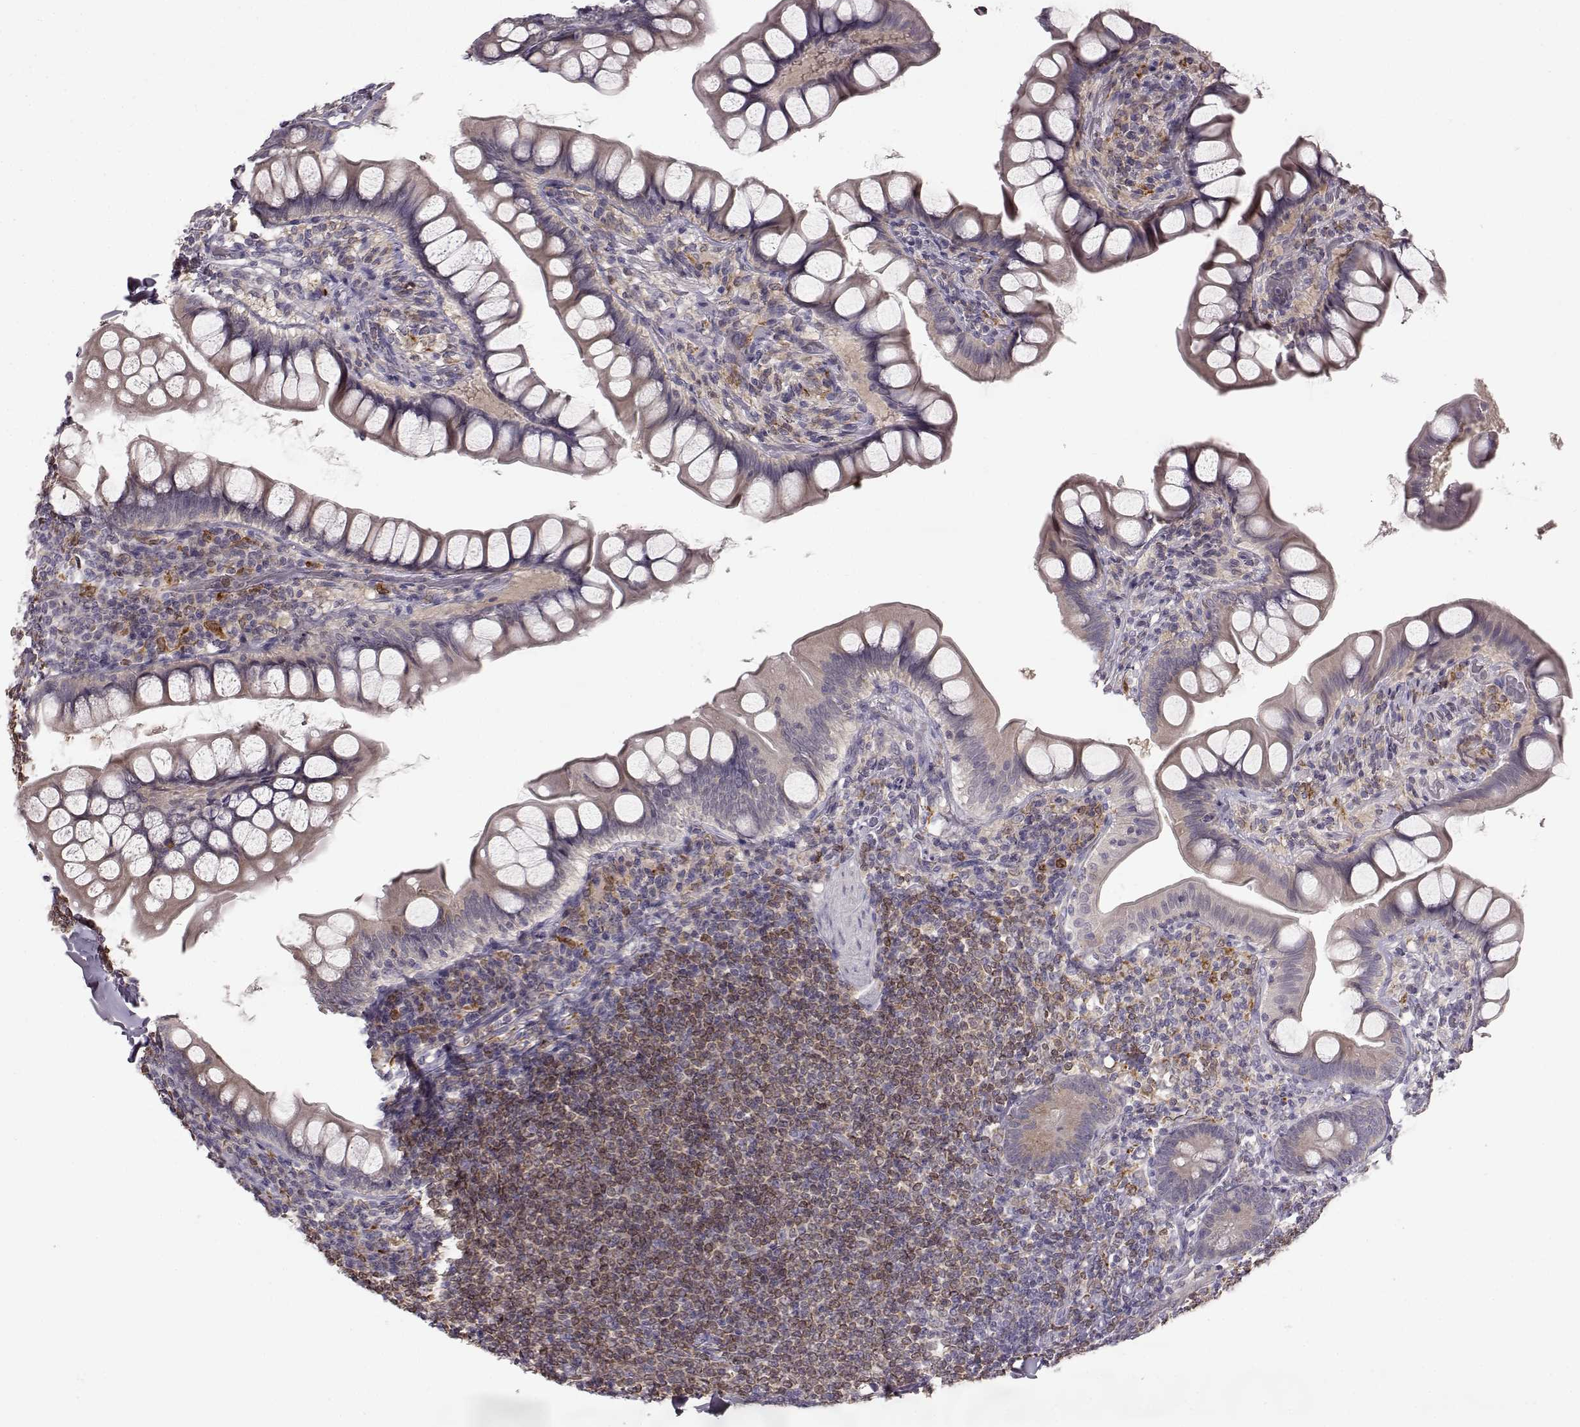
{"staining": {"intensity": "weak", "quantity": "25%-75%", "location": "cytoplasmic/membranous"}, "tissue": "small intestine", "cell_type": "Glandular cells", "image_type": "normal", "snomed": [{"axis": "morphology", "description": "Normal tissue, NOS"}, {"axis": "topography", "description": "Small intestine"}], "caption": "This histopathology image shows immunohistochemistry staining of unremarkable human small intestine, with low weak cytoplasmic/membranous staining in about 25%-75% of glandular cells.", "gene": "SPAG17", "patient": {"sex": "male", "age": 70}}